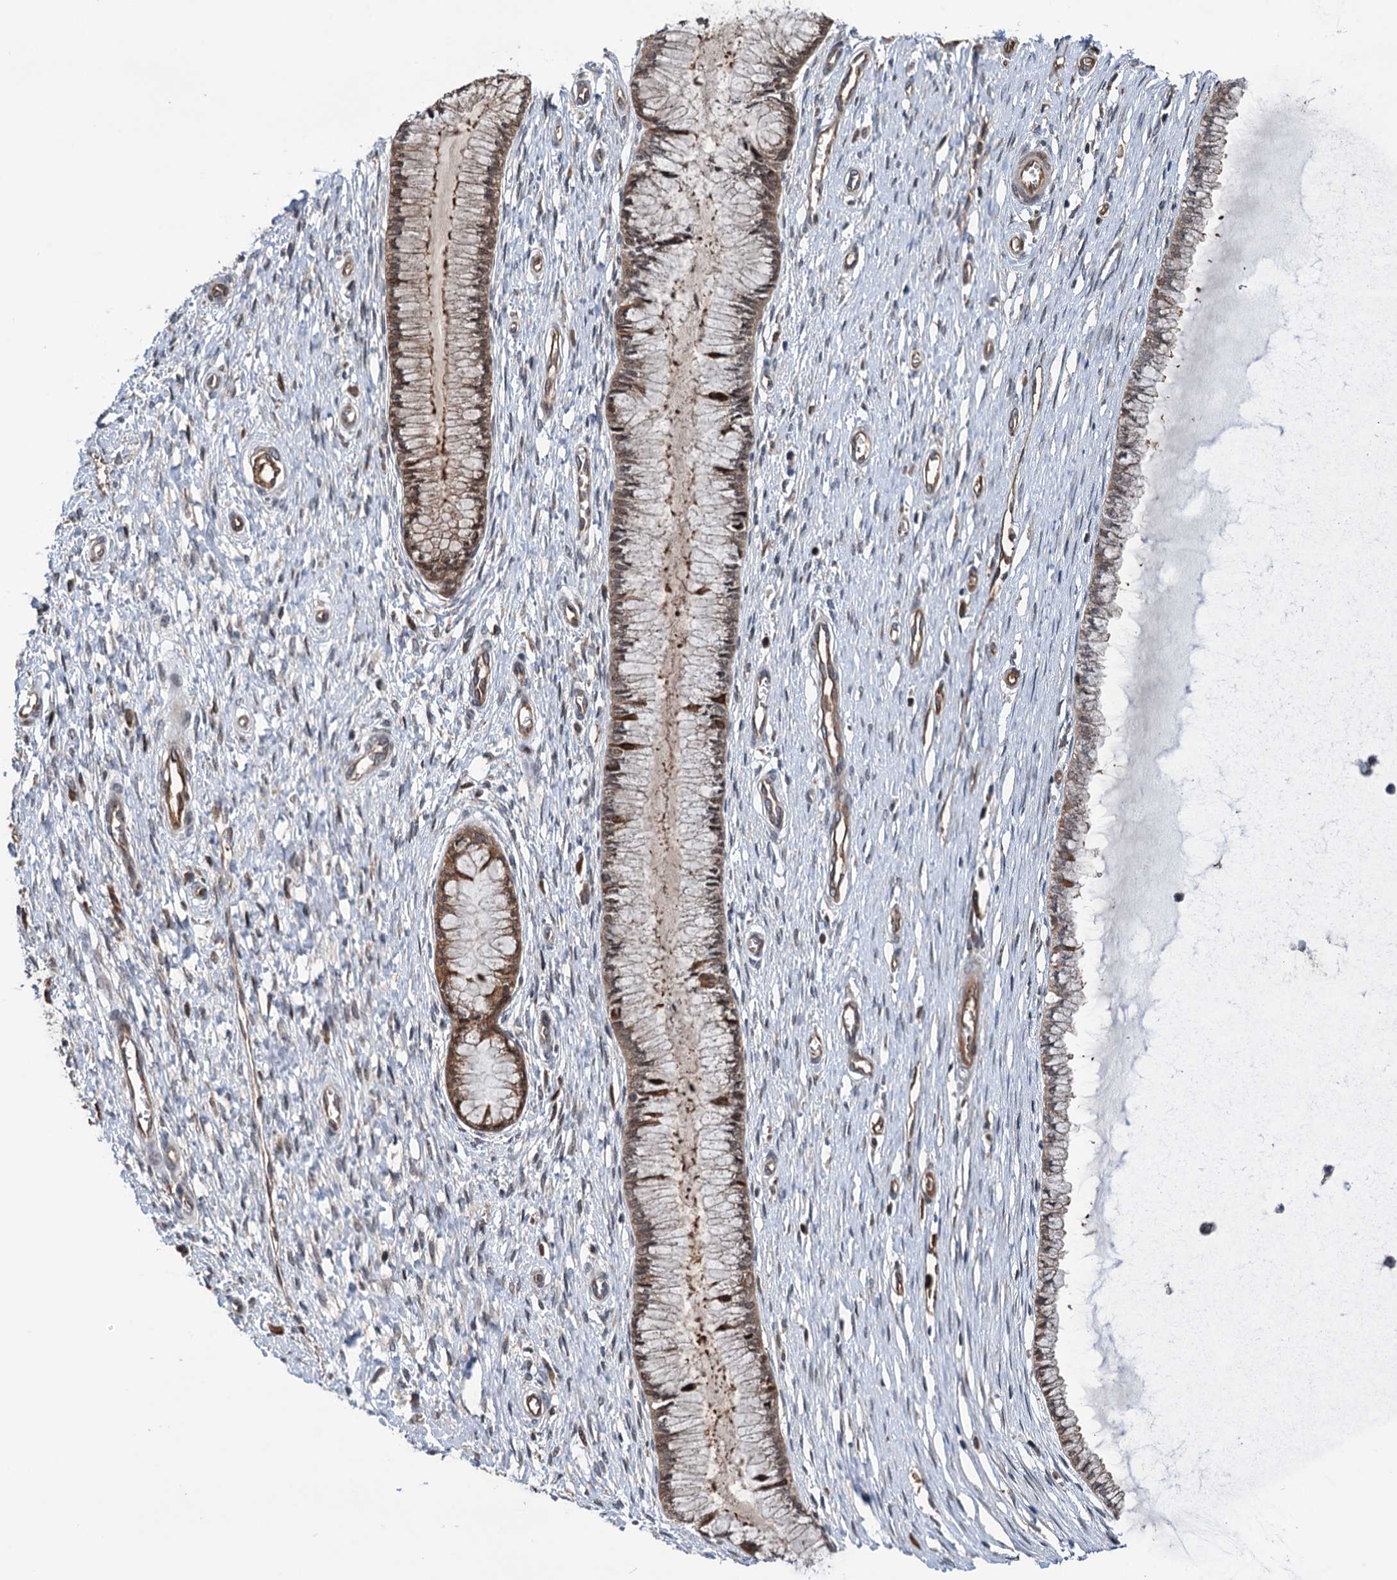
{"staining": {"intensity": "moderate", "quantity": "25%-75%", "location": "cytoplasmic/membranous"}, "tissue": "cervix", "cell_type": "Glandular cells", "image_type": "normal", "snomed": [{"axis": "morphology", "description": "Normal tissue, NOS"}, {"axis": "topography", "description": "Cervix"}], "caption": "Cervix stained for a protein (brown) reveals moderate cytoplasmic/membranous positive staining in approximately 25%-75% of glandular cells.", "gene": "NCAPD2", "patient": {"sex": "female", "age": 55}}